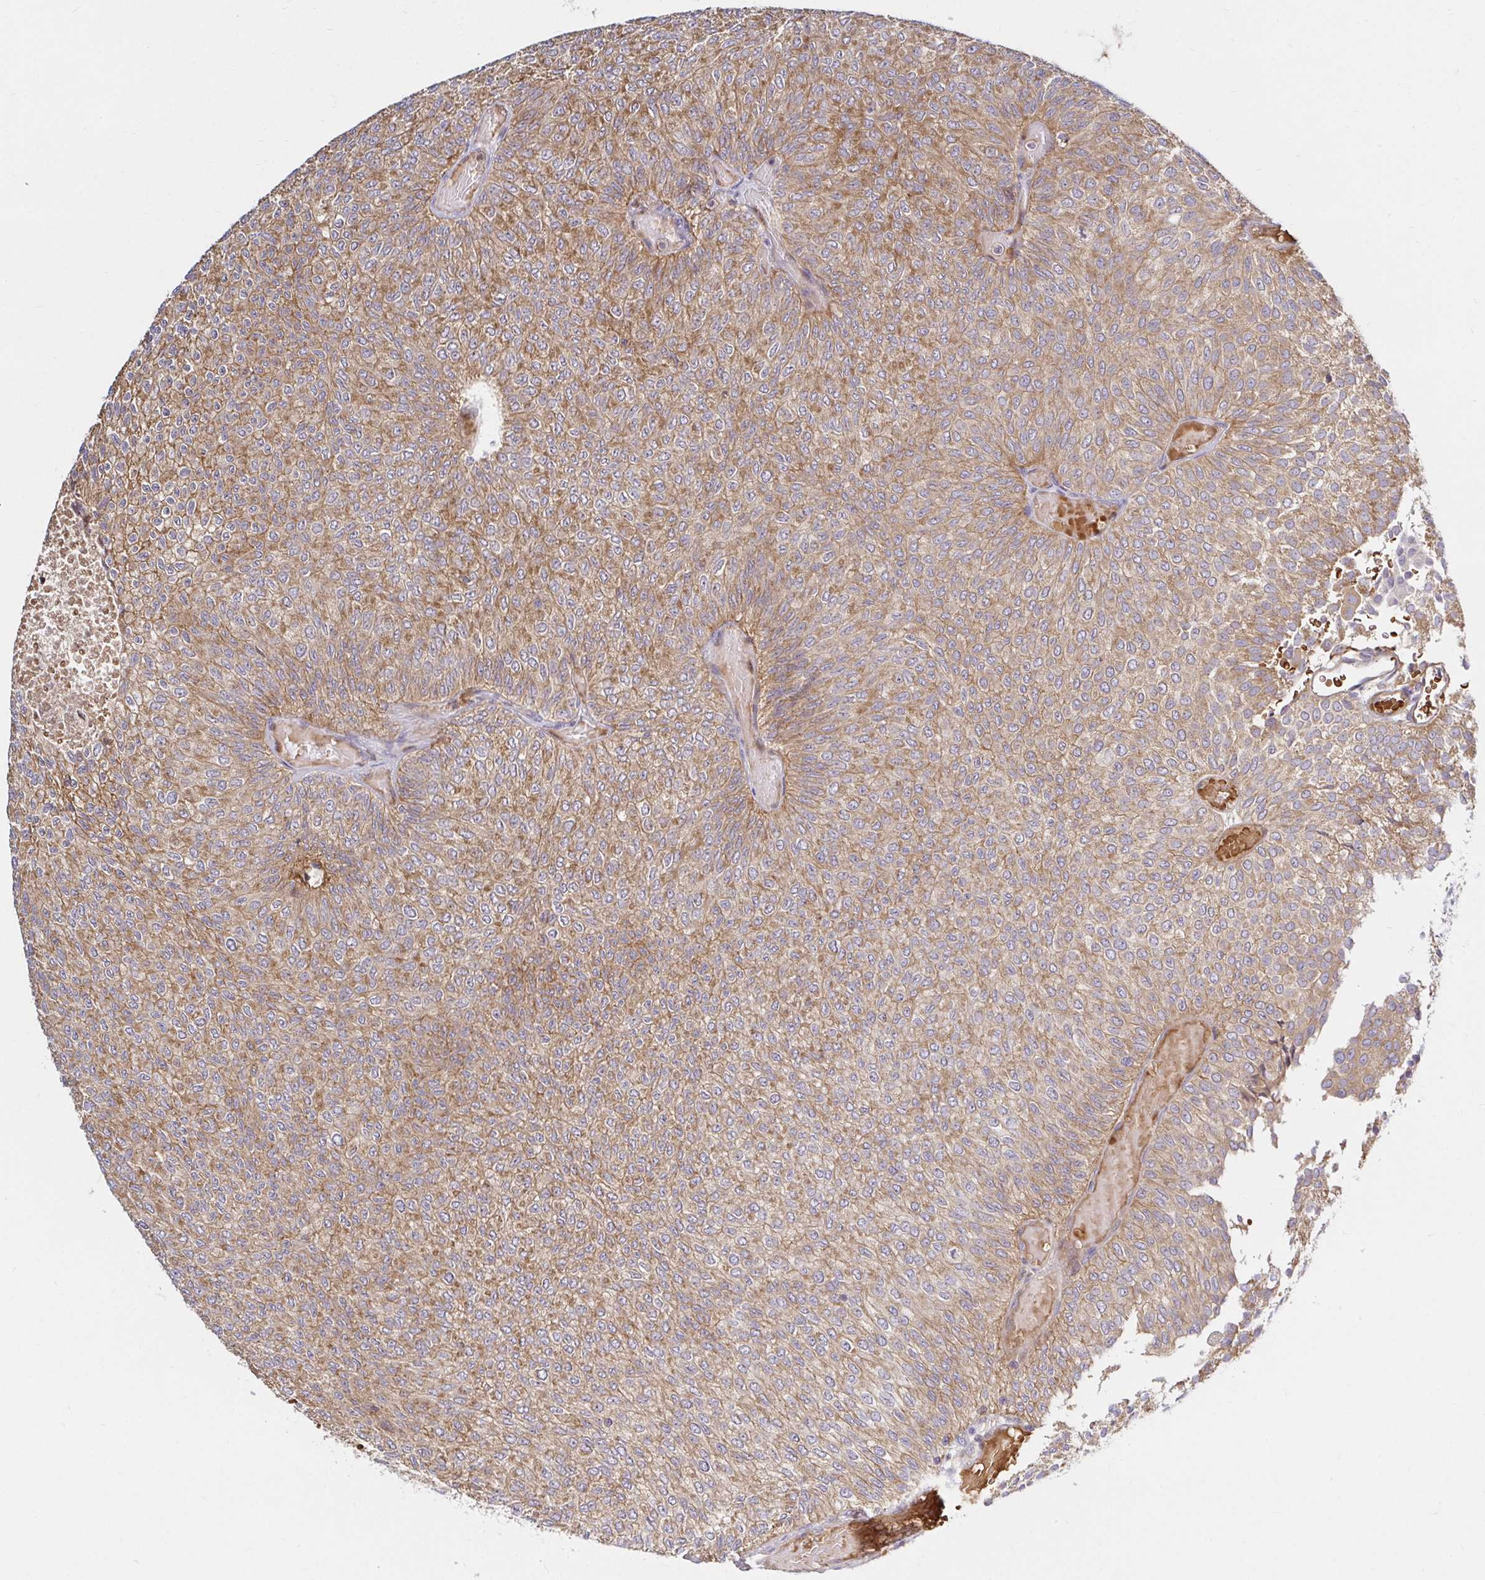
{"staining": {"intensity": "moderate", "quantity": ">75%", "location": "cytoplasmic/membranous"}, "tissue": "urothelial cancer", "cell_type": "Tumor cells", "image_type": "cancer", "snomed": [{"axis": "morphology", "description": "Urothelial carcinoma, Low grade"}, {"axis": "topography", "description": "Urinary bladder"}], "caption": "An image of human urothelial carcinoma (low-grade) stained for a protein displays moderate cytoplasmic/membranous brown staining in tumor cells. (DAB (3,3'-diaminobenzidine) IHC with brightfield microscopy, high magnification).", "gene": "ARHGEF37", "patient": {"sex": "male", "age": 78}}